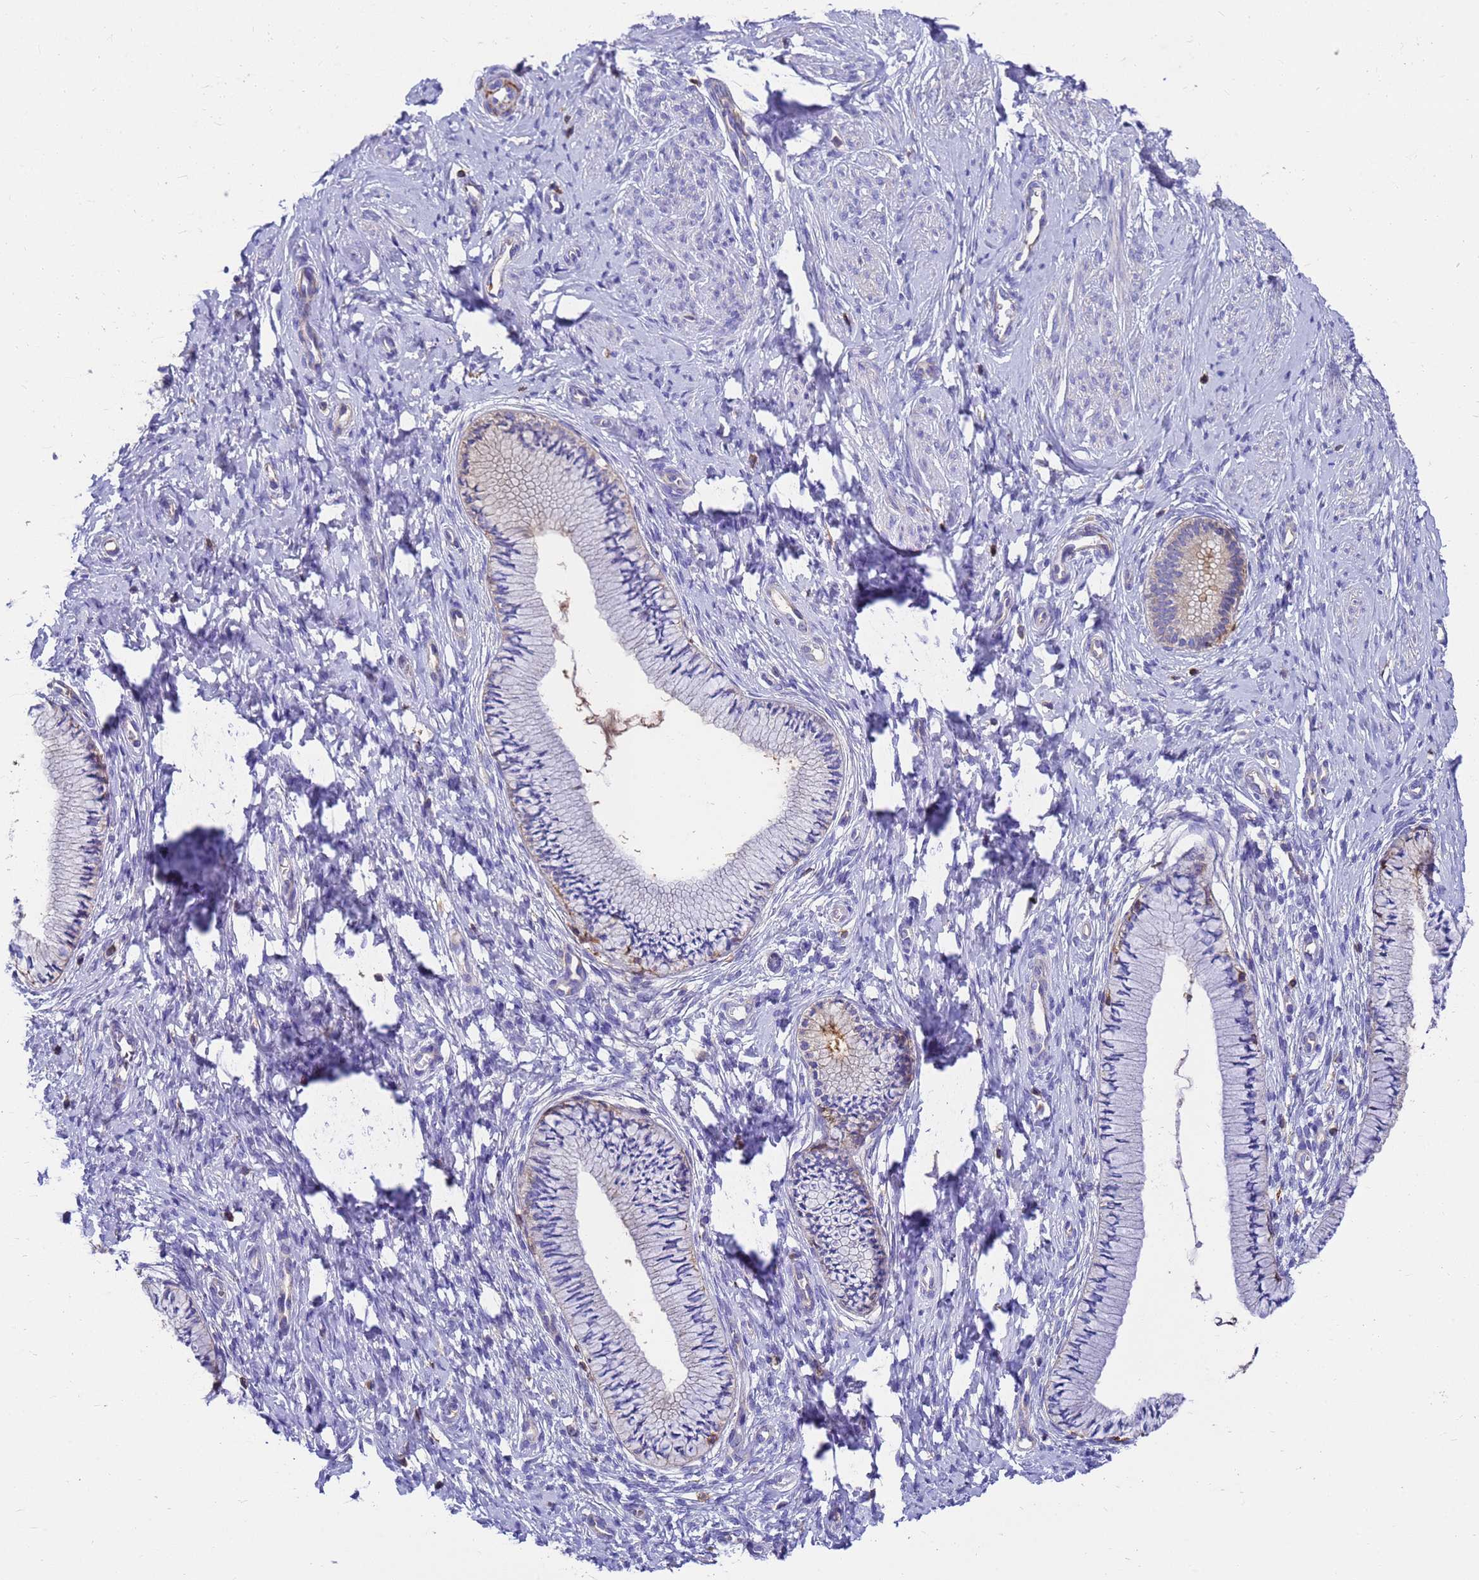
{"staining": {"intensity": "negative", "quantity": "none", "location": "none"}, "tissue": "cervix", "cell_type": "Glandular cells", "image_type": "normal", "snomed": [{"axis": "morphology", "description": "Normal tissue, NOS"}, {"axis": "topography", "description": "Cervix"}], "caption": "This is a photomicrograph of immunohistochemistry (IHC) staining of unremarkable cervix, which shows no positivity in glandular cells. (DAB (3,3'-diaminobenzidine) IHC with hematoxylin counter stain).", "gene": "ZNF235", "patient": {"sex": "female", "age": 36}}